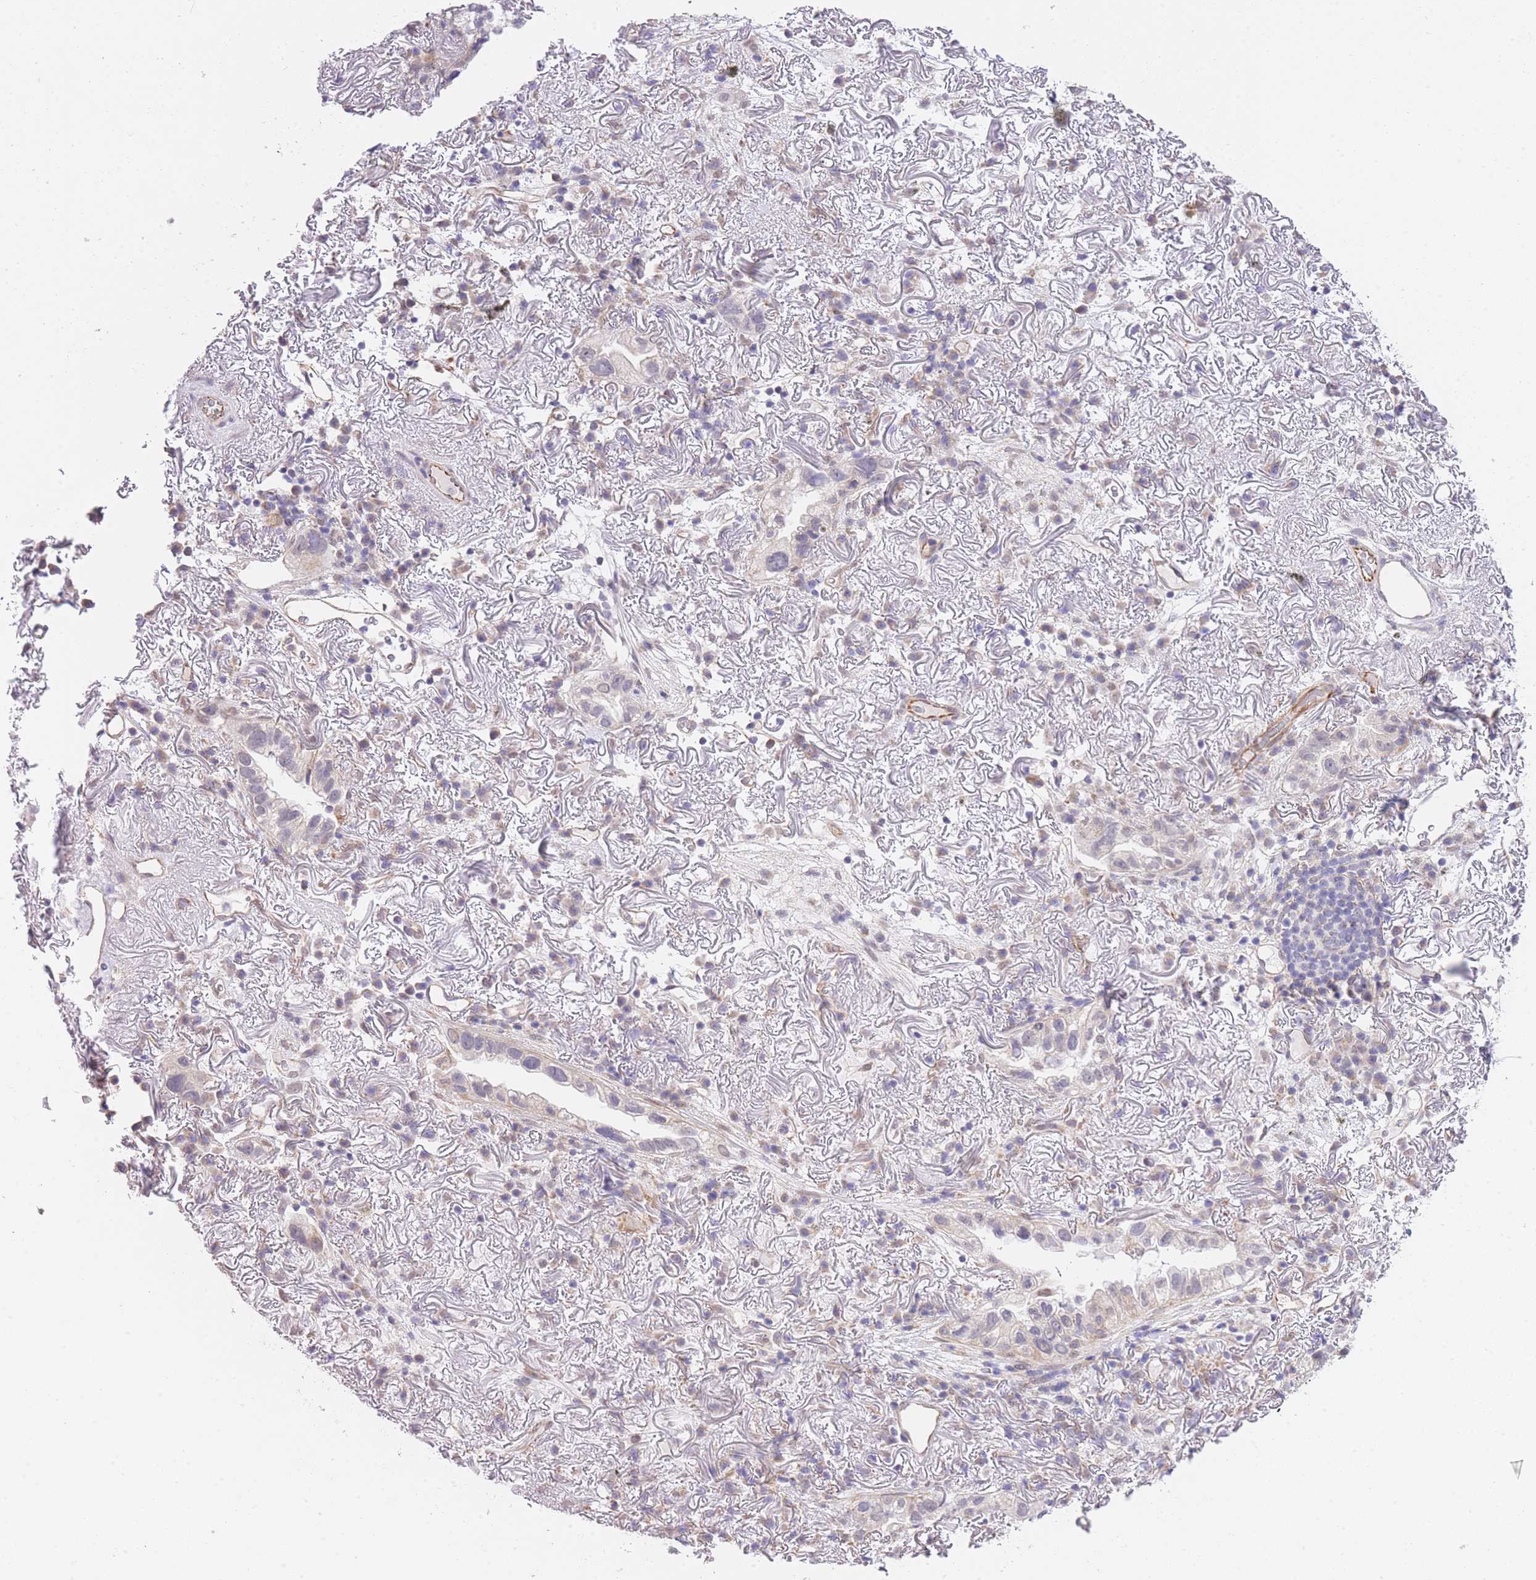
{"staining": {"intensity": "negative", "quantity": "none", "location": "none"}, "tissue": "lung cancer", "cell_type": "Tumor cells", "image_type": "cancer", "snomed": [{"axis": "morphology", "description": "Adenocarcinoma, NOS"}, {"axis": "topography", "description": "Lung"}], "caption": "IHC histopathology image of human lung cancer (adenocarcinoma) stained for a protein (brown), which exhibits no staining in tumor cells. (DAB (3,3'-diaminobenzidine) immunohistochemistry (IHC), high magnification).", "gene": "CTBP1", "patient": {"sex": "female", "age": 69}}